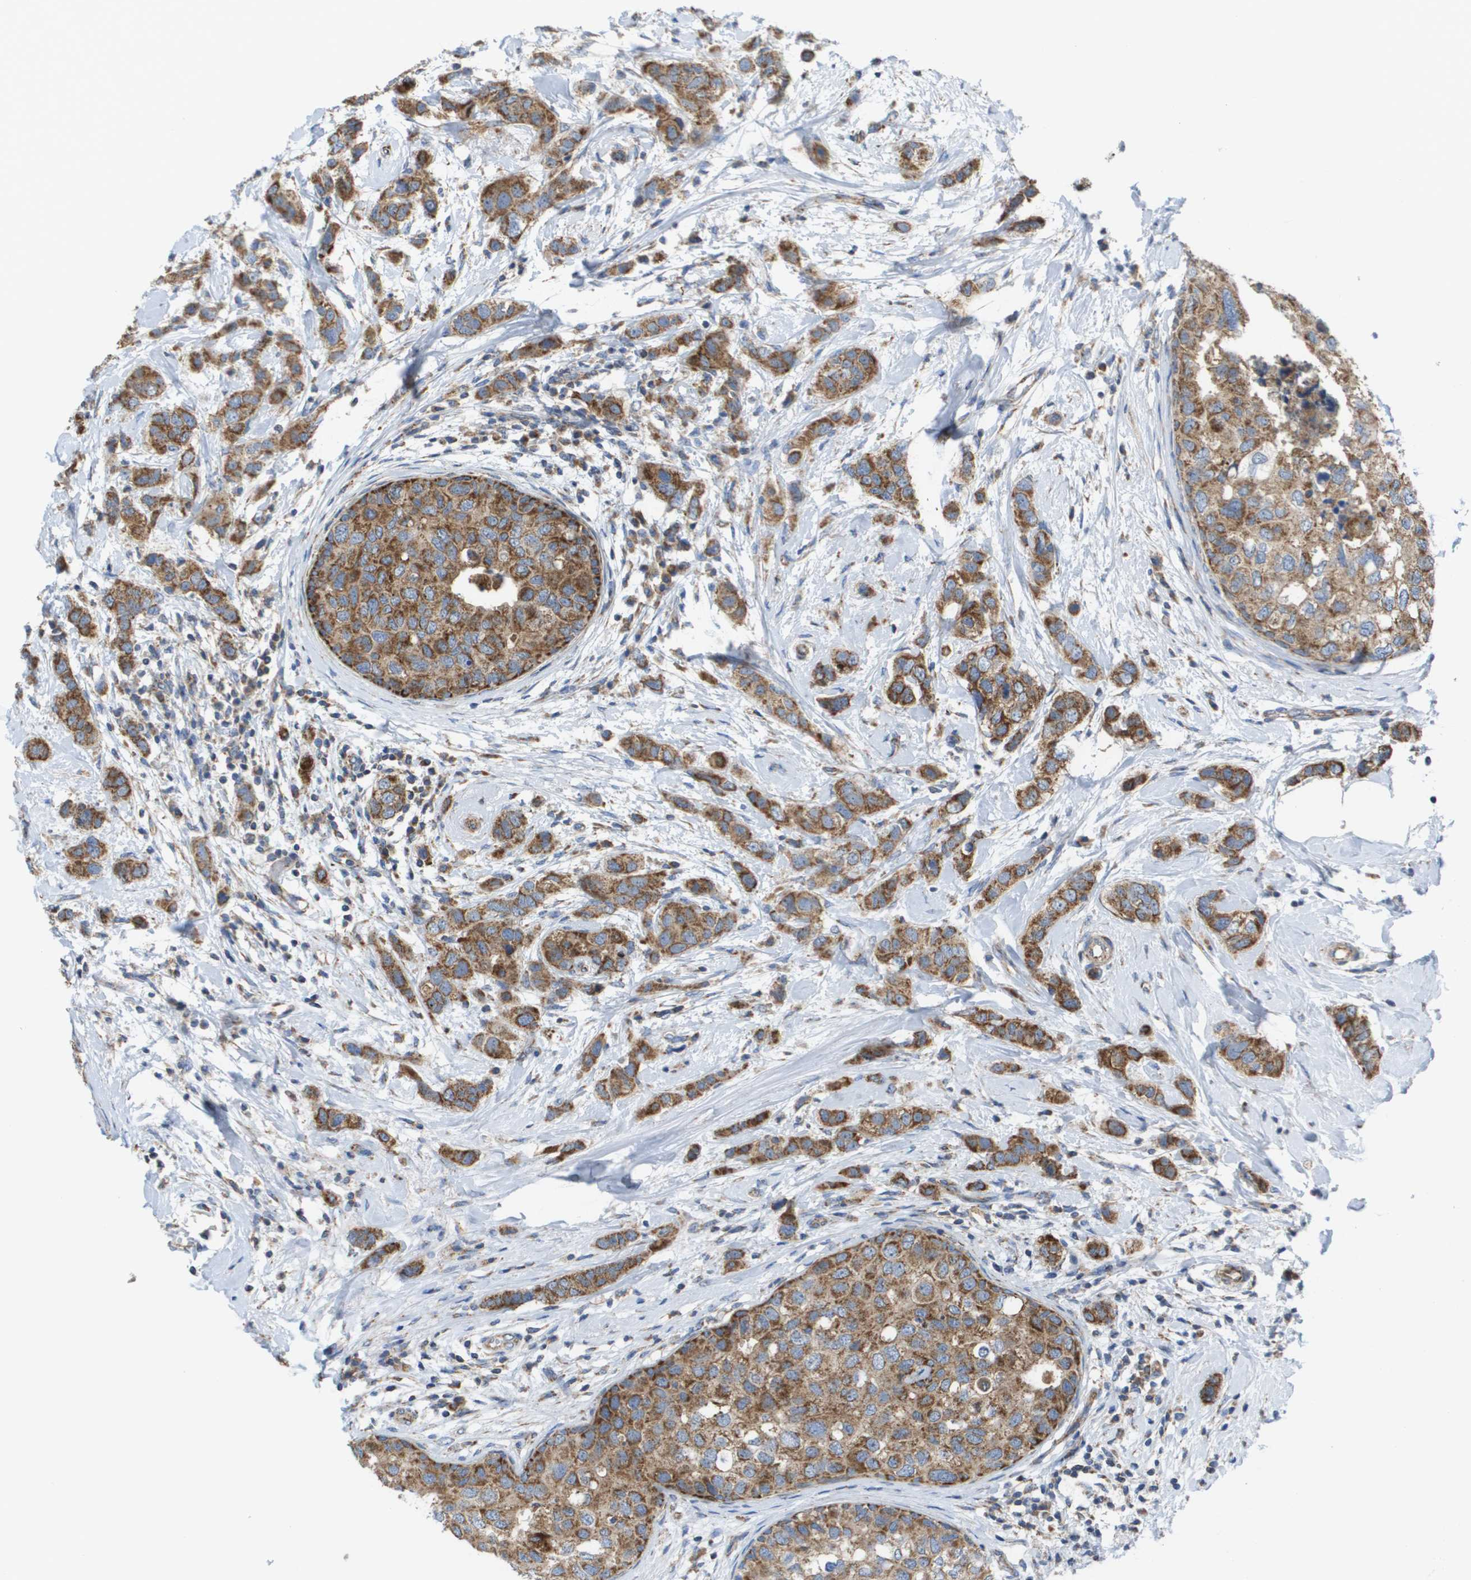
{"staining": {"intensity": "moderate", "quantity": ">75%", "location": "cytoplasmic/membranous"}, "tissue": "breast cancer", "cell_type": "Tumor cells", "image_type": "cancer", "snomed": [{"axis": "morphology", "description": "Duct carcinoma"}, {"axis": "topography", "description": "Breast"}], "caption": "Infiltrating ductal carcinoma (breast) stained with a brown dye displays moderate cytoplasmic/membranous positive staining in about >75% of tumor cells.", "gene": "FIS1", "patient": {"sex": "female", "age": 50}}